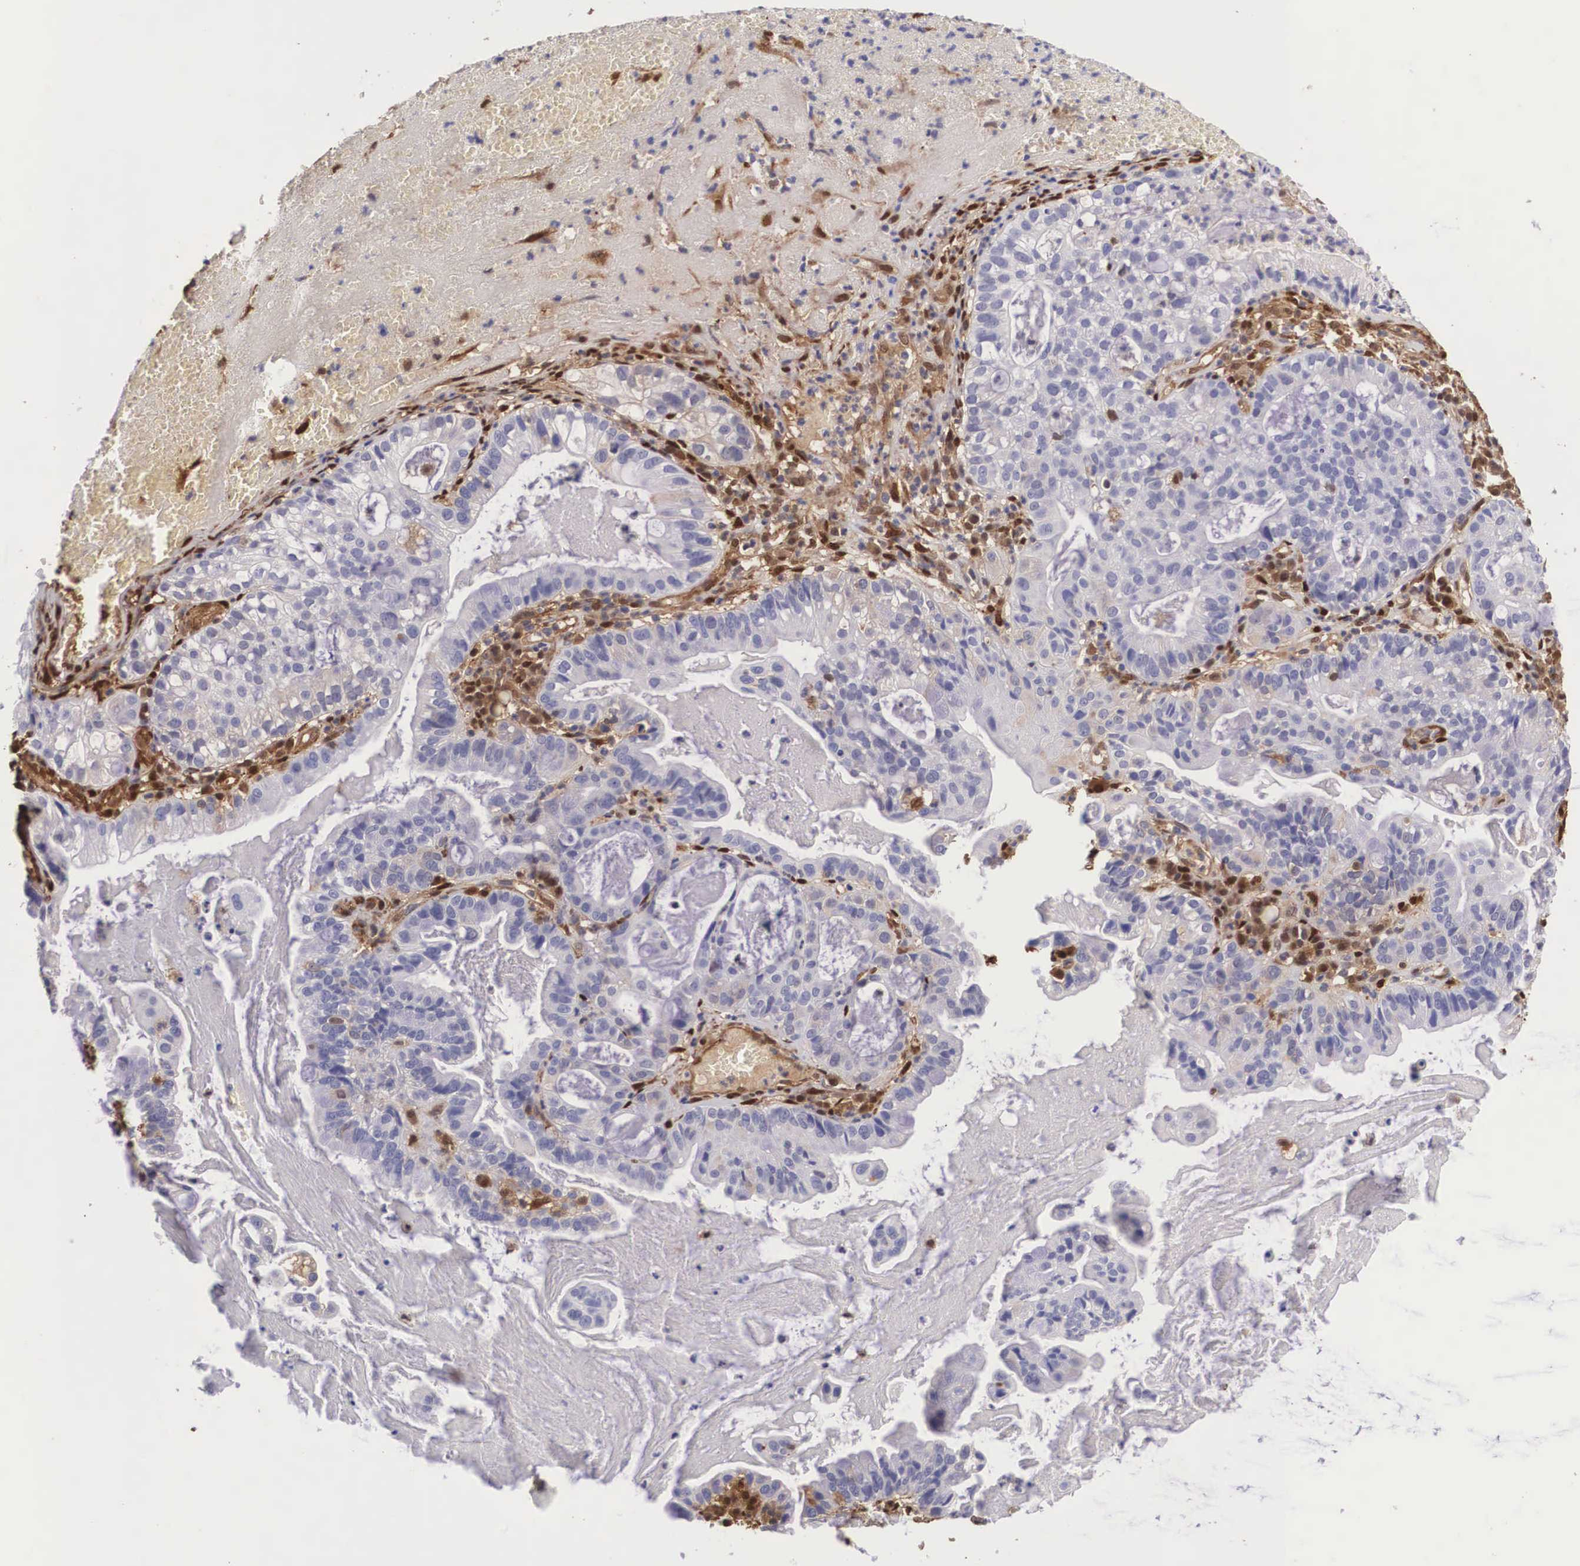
{"staining": {"intensity": "negative", "quantity": "none", "location": "none"}, "tissue": "cervical cancer", "cell_type": "Tumor cells", "image_type": "cancer", "snomed": [{"axis": "morphology", "description": "Adenocarcinoma, NOS"}, {"axis": "topography", "description": "Cervix"}], "caption": "Tumor cells are negative for protein expression in human cervical adenocarcinoma. (DAB immunohistochemistry (IHC), high magnification).", "gene": "LGALS1", "patient": {"sex": "female", "age": 41}}